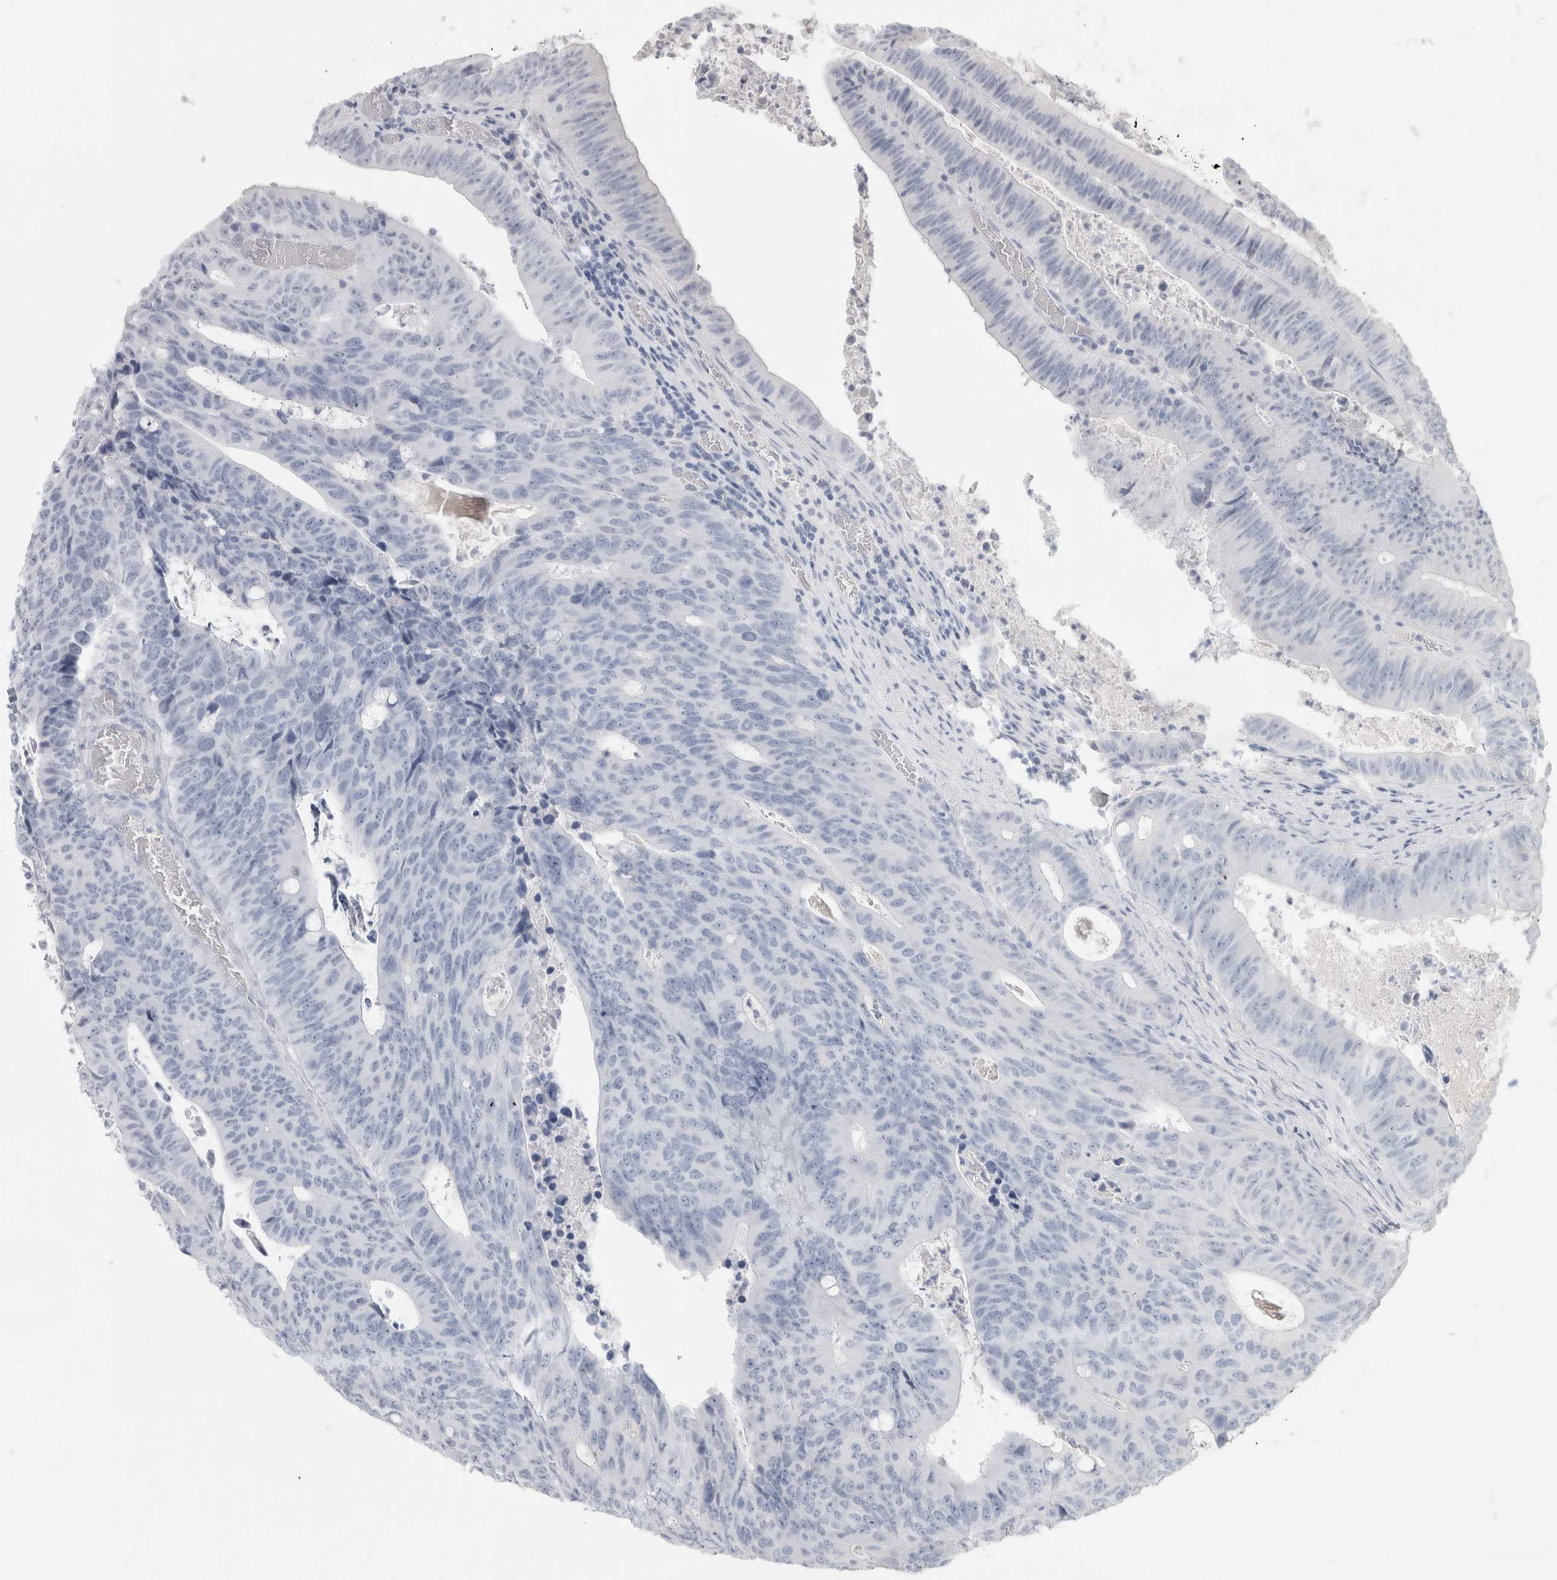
{"staining": {"intensity": "negative", "quantity": "none", "location": "none"}, "tissue": "colorectal cancer", "cell_type": "Tumor cells", "image_type": "cancer", "snomed": [{"axis": "morphology", "description": "Adenocarcinoma, NOS"}, {"axis": "topography", "description": "Colon"}], "caption": "The histopathology image demonstrates no staining of tumor cells in adenocarcinoma (colorectal).", "gene": "SLC6A1", "patient": {"sex": "male", "age": 87}}